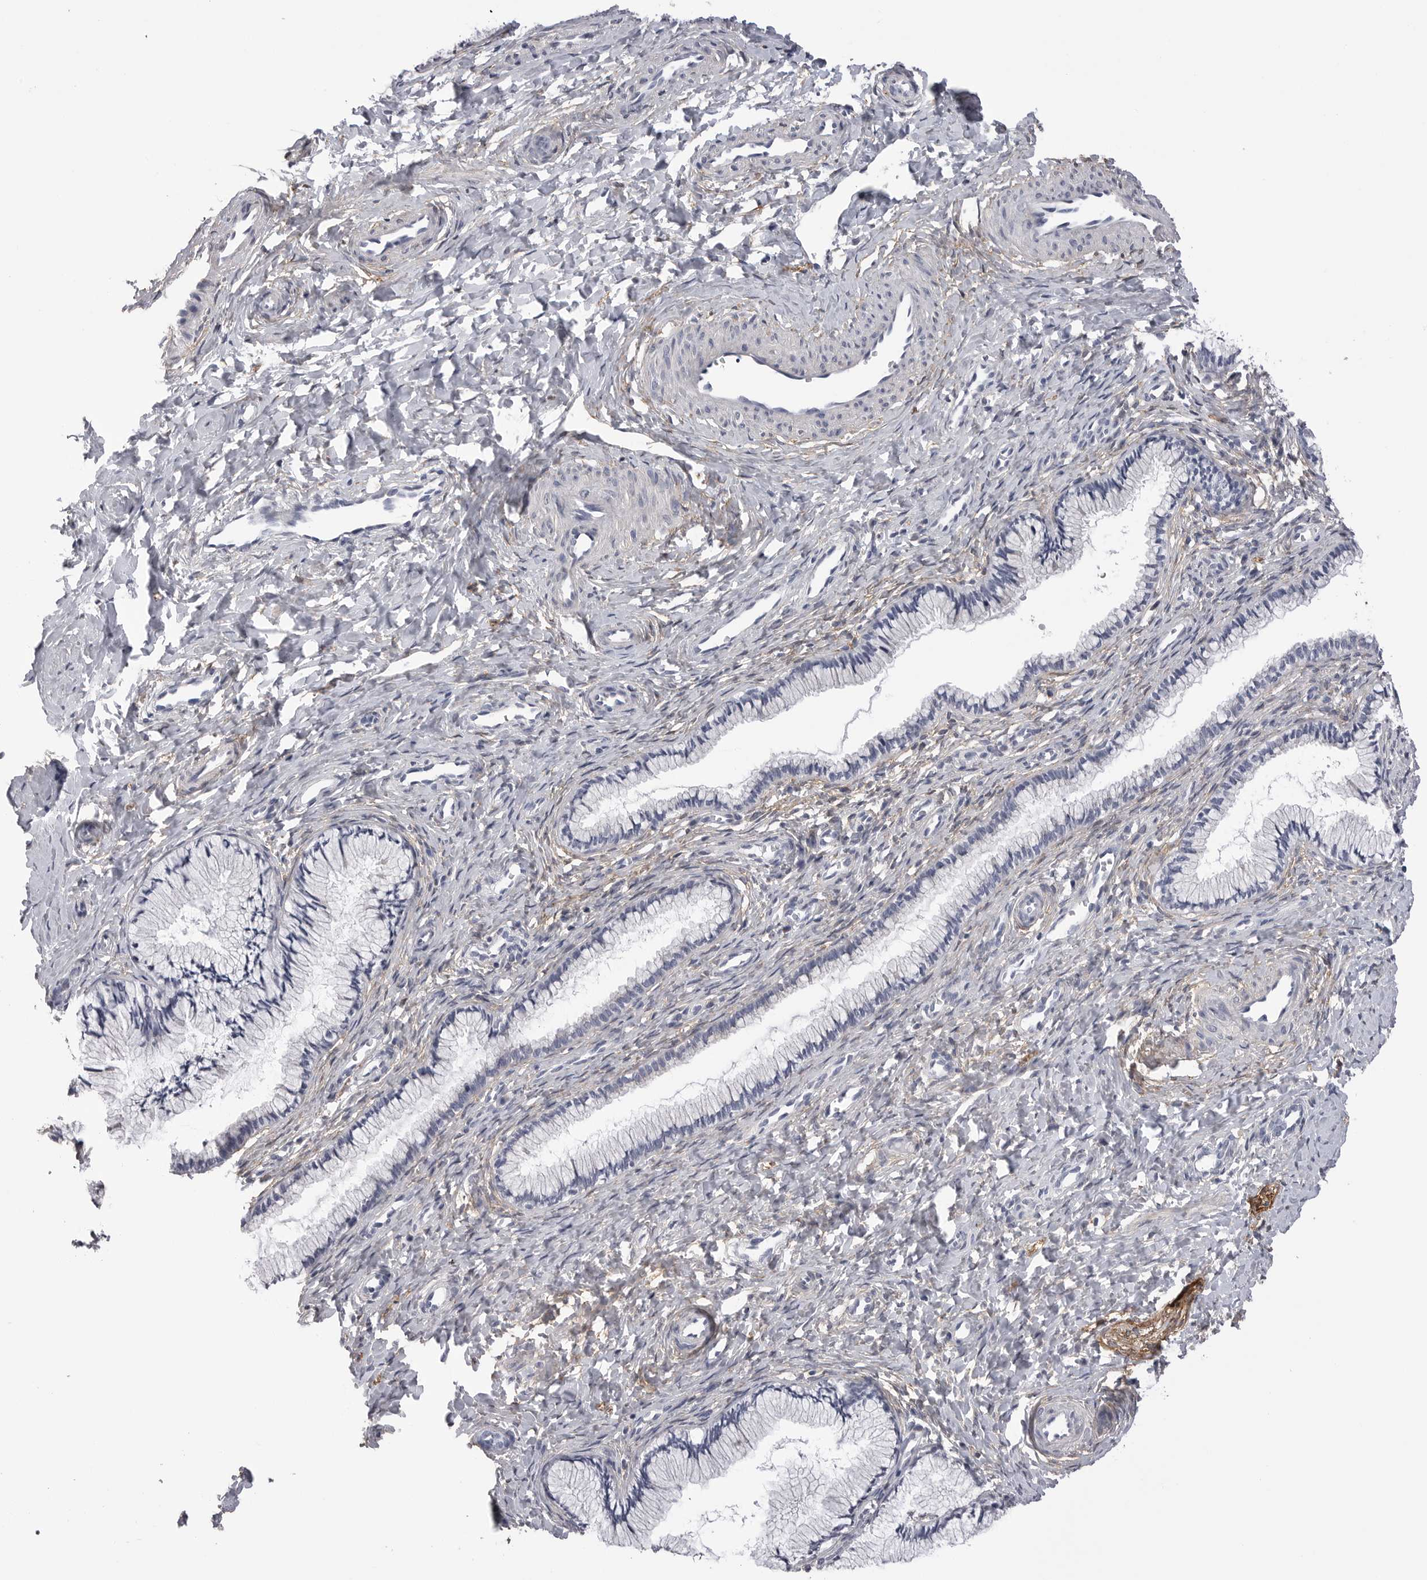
{"staining": {"intensity": "negative", "quantity": "none", "location": "none"}, "tissue": "cervix", "cell_type": "Glandular cells", "image_type": "normal", "snomed": [{"axis": "morphology", "description": "Normal tissue, NOS"}, {"axis": "topography", "description": "Cervix"}], "caption": "Glandular cells are negative for protein expression in benign human cervix. The staining was performed using DAB to visualize the protein expression in brown, while the nuclei were stained in blue with hematoxylin (Magnification: 20x).", "gene": "AKAP12", "patient": {"sex": "female", "age": 27}}